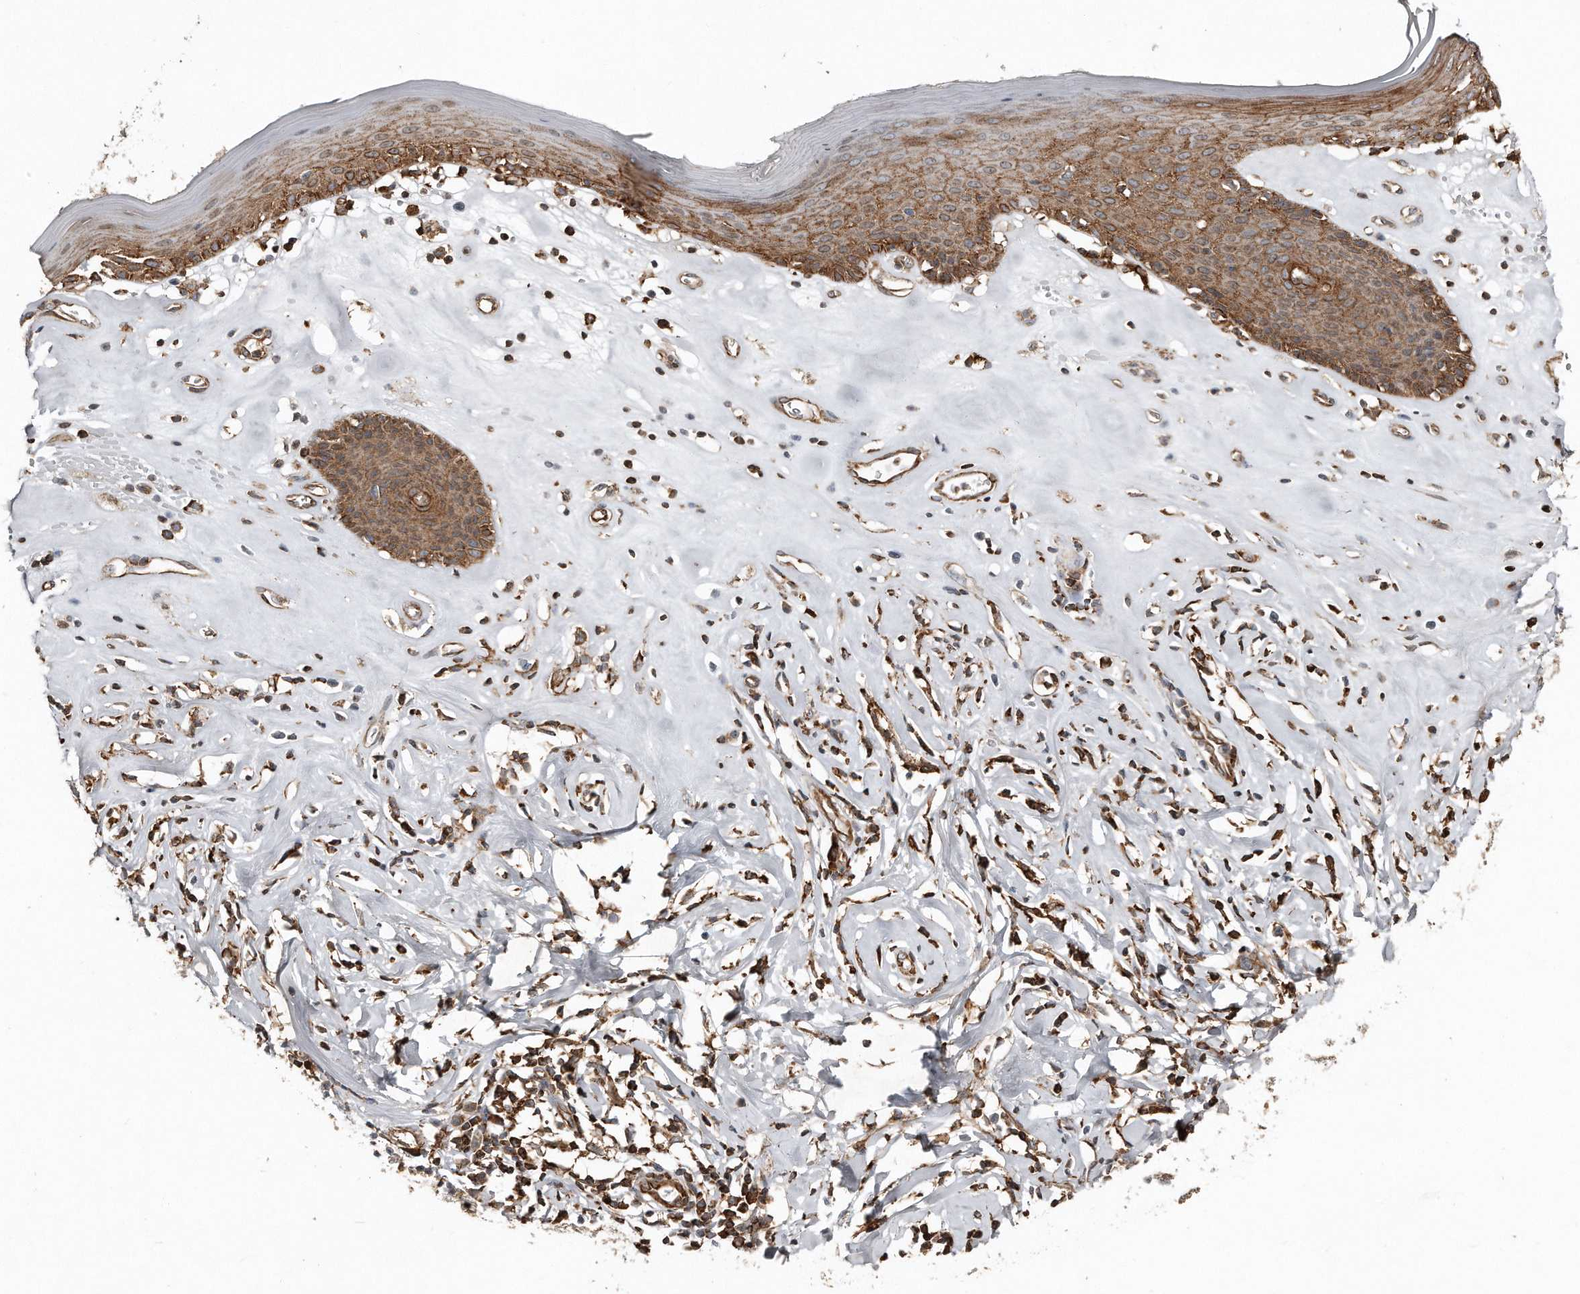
{"staining": {"intensity": "strong", "quantity": ">75%", "location": "cytoplasmic/membranous"}, "tissue": "skin", "cell_type": "Epidermal cells", "image_type": "normal", "snomed": [{"axis": "morphology", "description": "Normal tissue, NOS"}, {"axis": "morphology", "description": "Inflammation, NOS"}, {"axis": "topography", "description": "Vulva"}], "caption": "Immunohistochemical staining of unremarkable human skin displays high levels of strong cytoplasmic/membranous staining in about >75% of epidermal cells. The staining is performed using DAB brown chromogen to label protein expression. The nuclei are counter-stained blue using hematoxylin.", "gene": "SNAP47", "patient": {"sex": "female", "age": 84}}